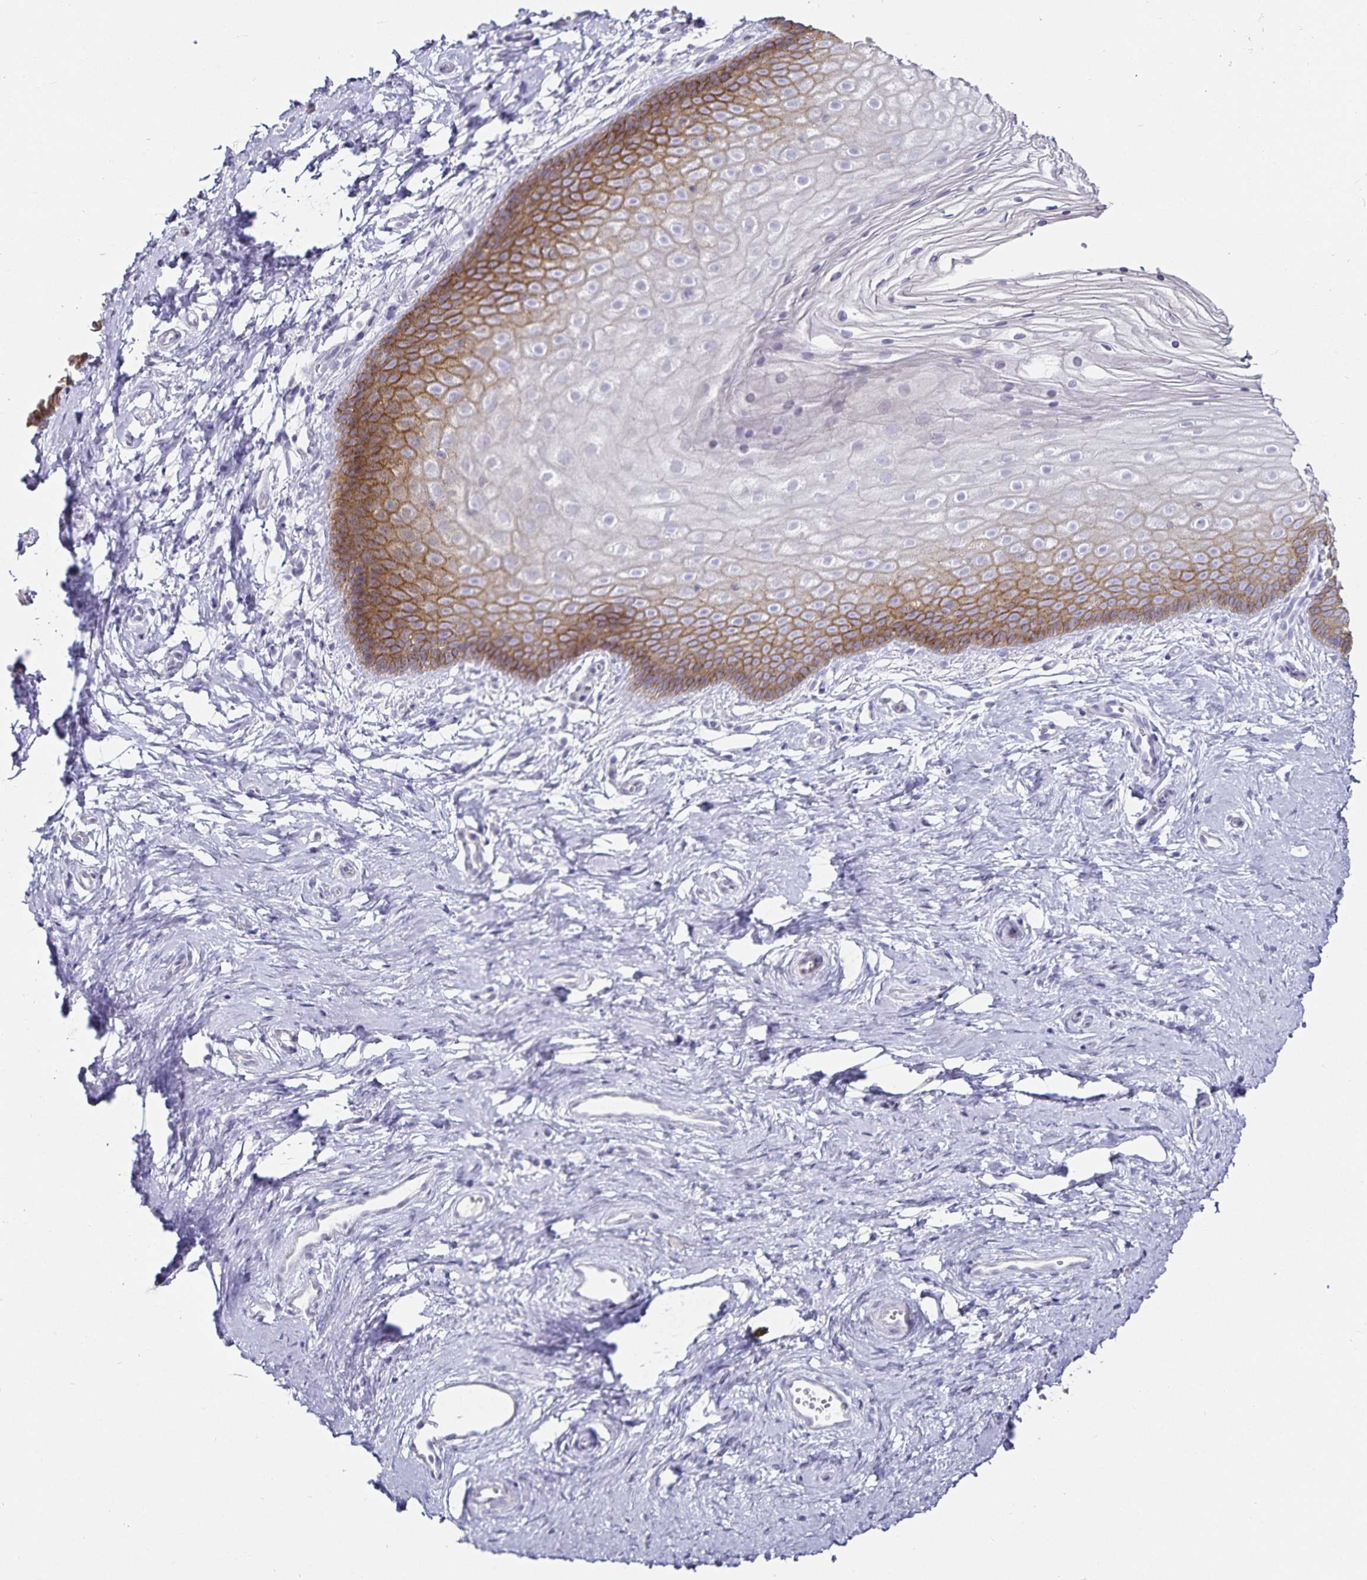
{"staining": {"intensity": "moderate", "quantity": "25%-75%", "location": "cytoplasmic/membranous"}, "tissue": "vagina", "cell_type": "Squamous epithelial cells", "image_type": "normal", "snomed": [{"axis": "morphology", "description": "Normal tissue, NOS"}, {"axis": "topography", "description": "Vagina"}], "caption": "Unremarkable vagina reveals moderate cytoplasmic/membranous expression in about 25%-75% of squamous epithelial cells (brown staining indicates protein expression, while blue staining denotes nuclei)..", "gene": "CA12", "patient": {"sex": "female", "age": 38}}